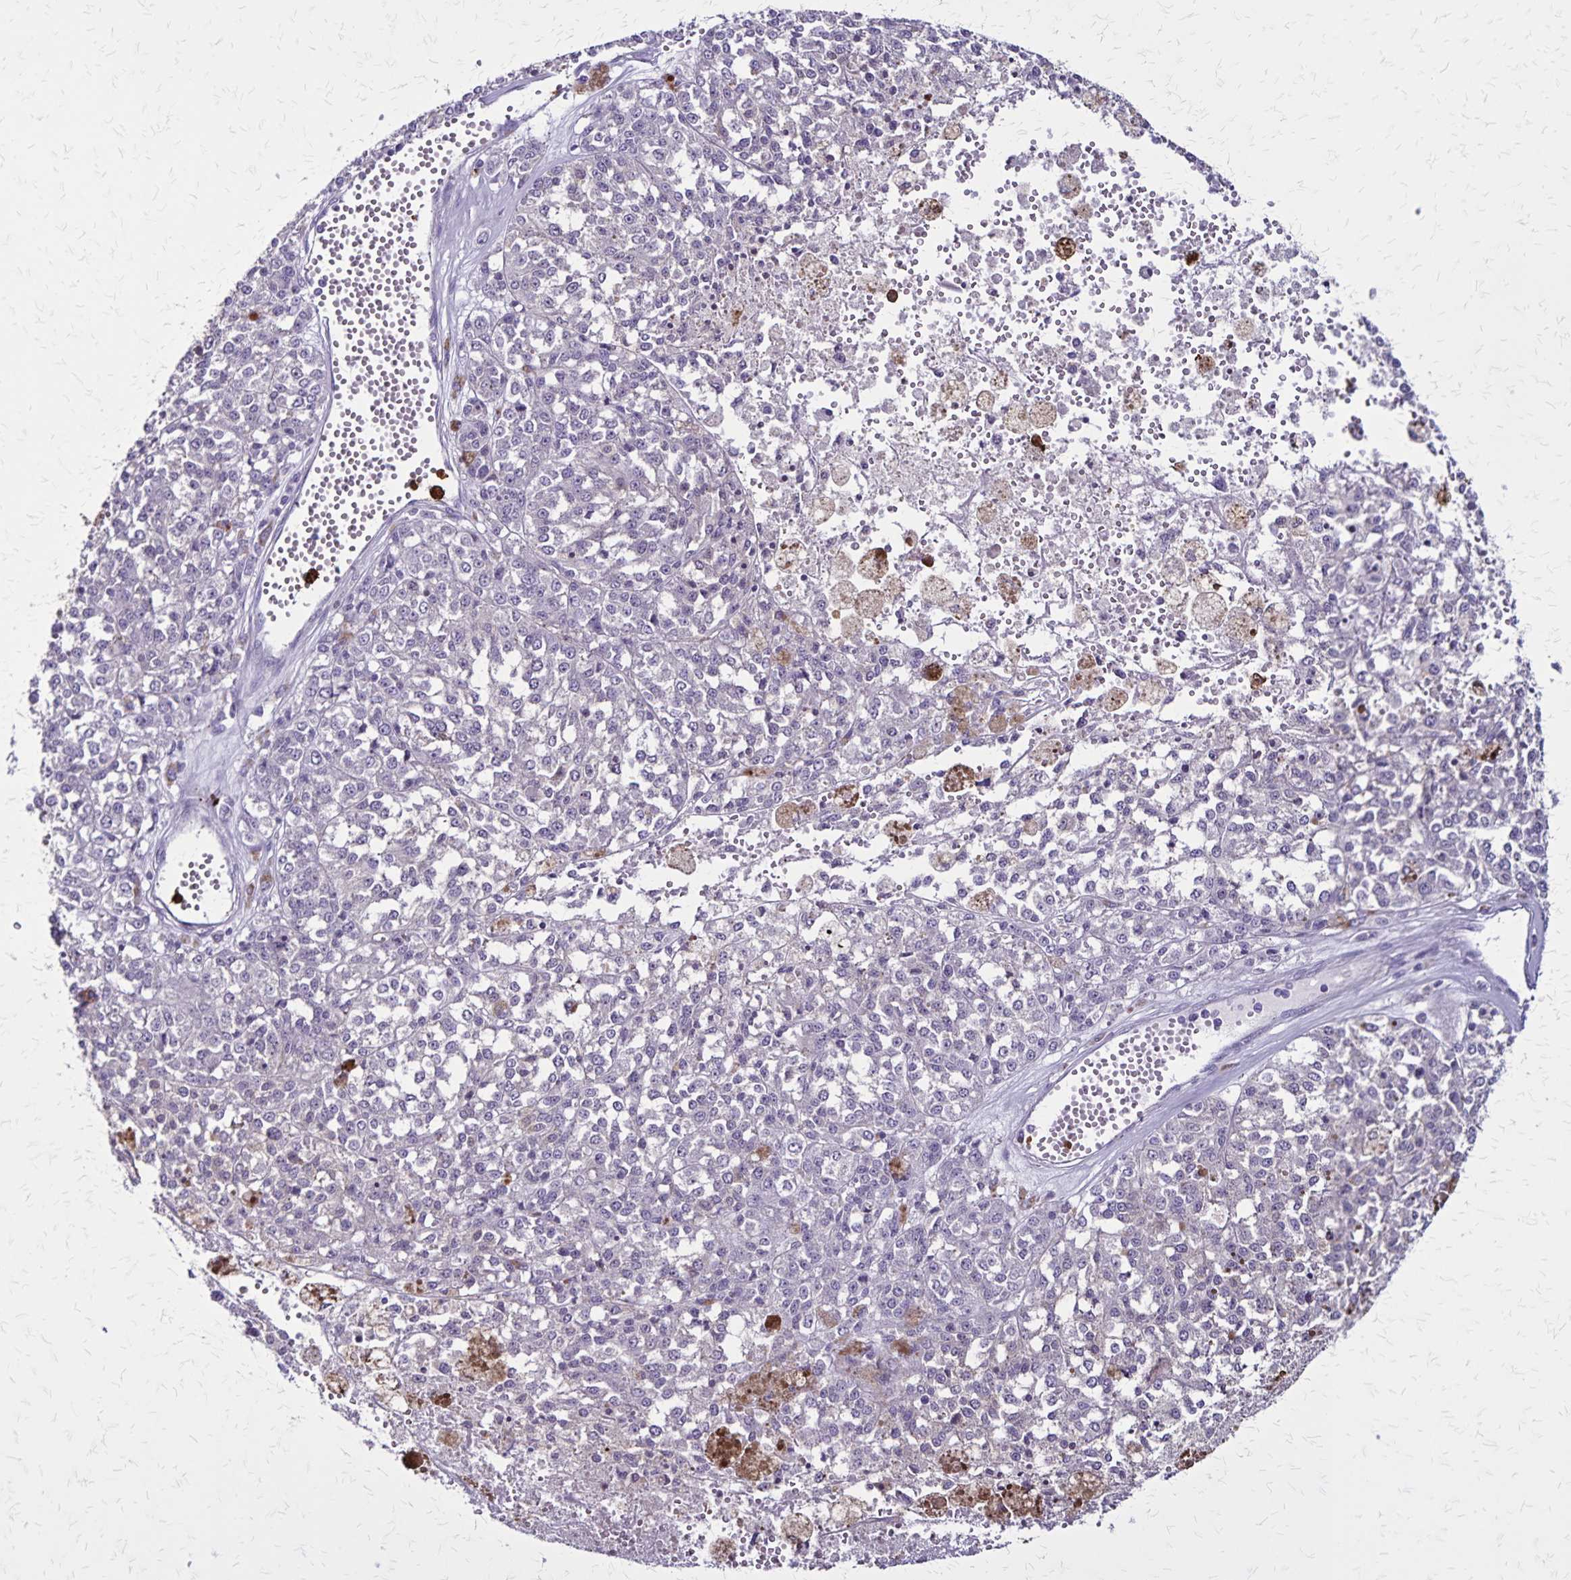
{"staining": {"intensity": "negative", "quantity": "none", "location": "none"}, "tissue": "melanoma", "cell_type": "Tumor cells", "image_type": "cancer", "snomed": [{"axis": "morphology", "description": "Malignant melanoma, Metastatic site"}, {"axis": "topography", "description": "Lymph node"}], "caption": "Immunohistochemical staining of human malignant melanoma (metastatic site) exhibits no significant expression in tumor cells. (Immunohistochemistry, brightfield microscopy, high magnification).", "gene": "ULBP3", "patient": {"sex": "female", "age": 64}}